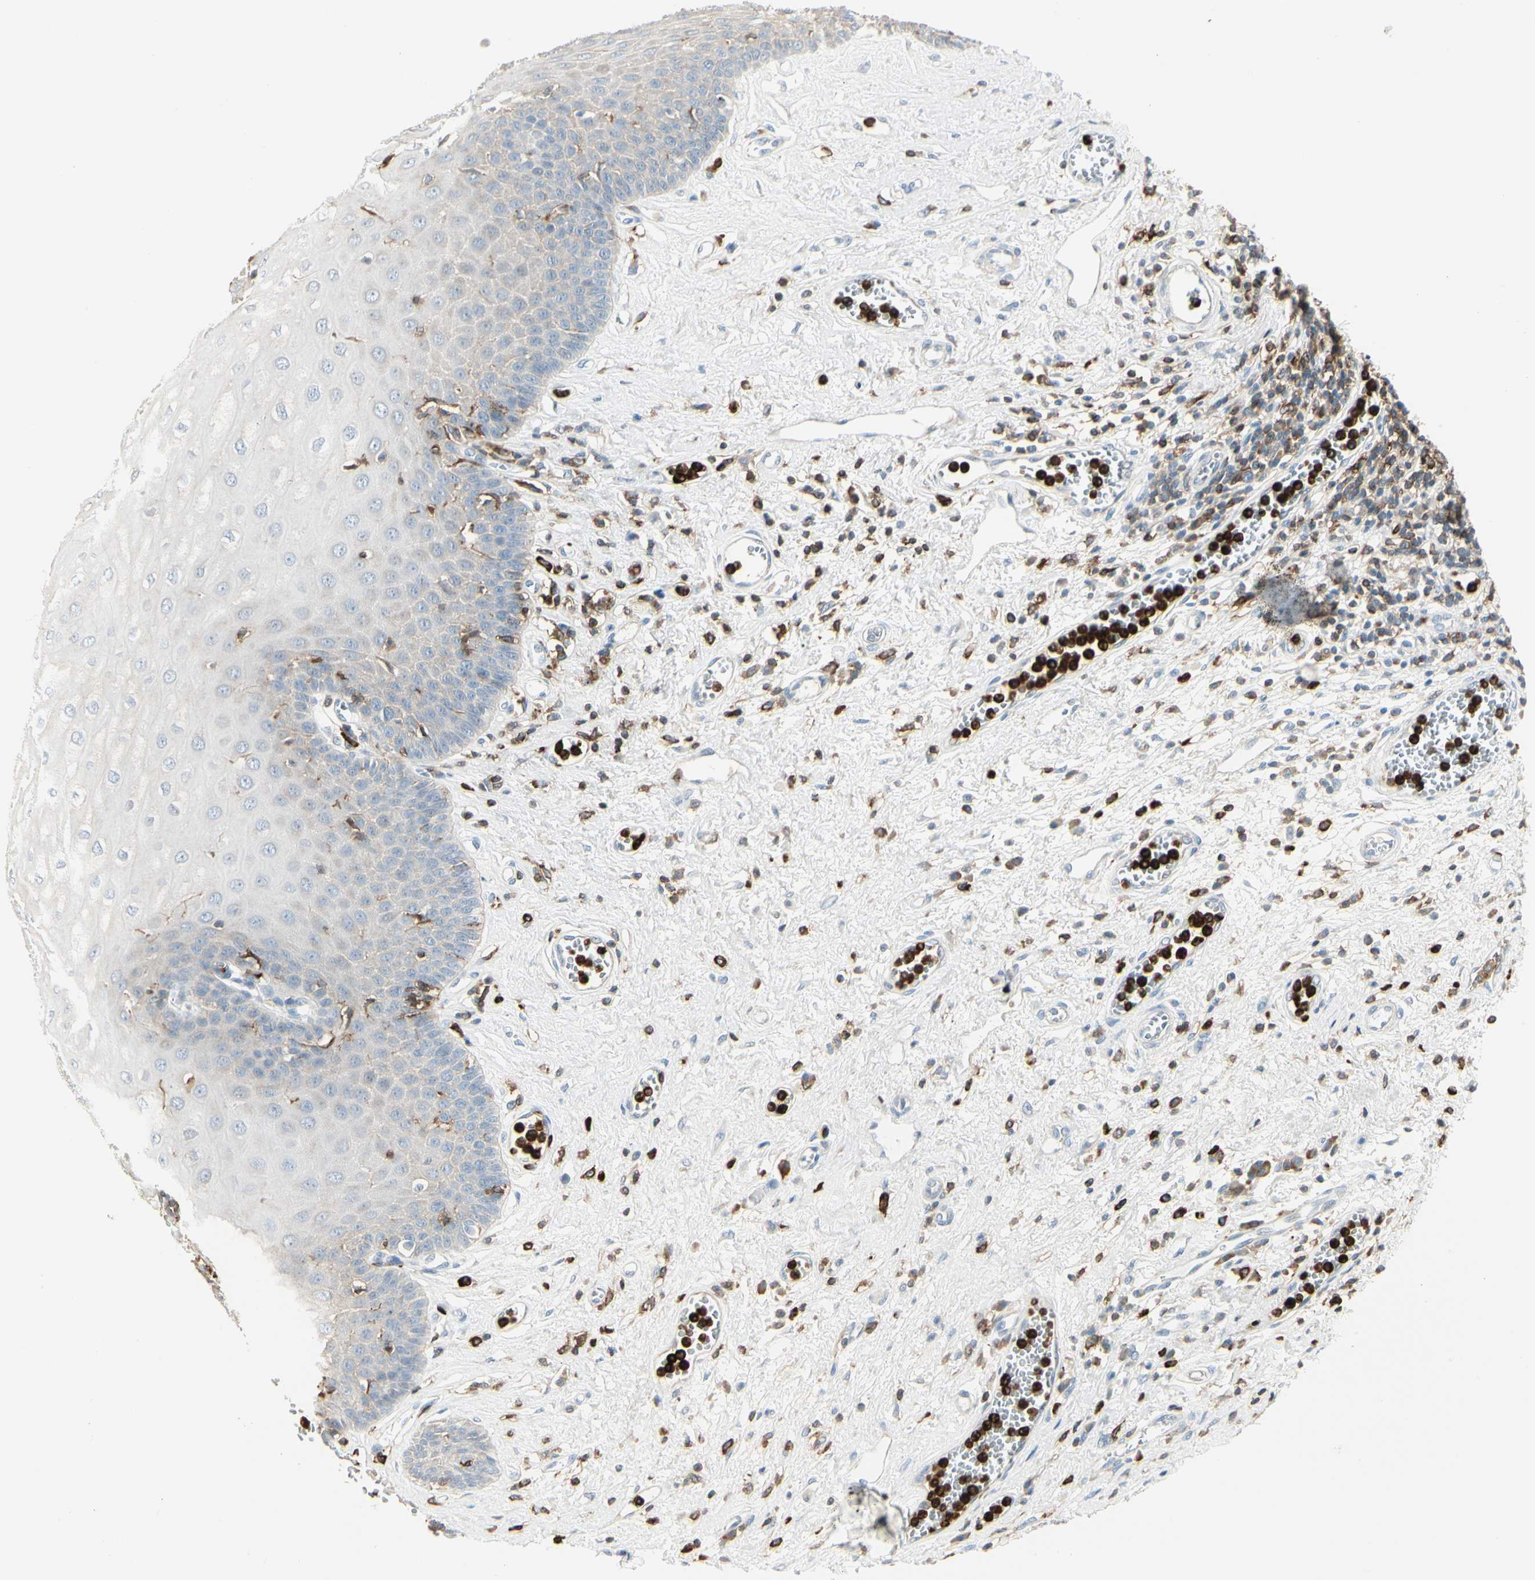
{"staining": {"intensity": "negative", "quantity": "none", "location": "none"}, "tissue": "esophagus", "cell_type": "Squamous epithelial cells", "image_type": "normal", "snomed": [{"axis": "morphology", "description": "Normal tissue, NOS"}, {"axis": "morphology", "description": "Squamous cell carcinoma, NOS"}, {"axis": "topography", "description": "Esophagus"}], "caption": "A high-resolution photomicrograph shows immunohistochemistry staining of unremarkable esophagus, which shows no significant staining in squamous epithelial cells.", "gene": "ITGB2", "patient": {"sex": "male", "age": 65}}